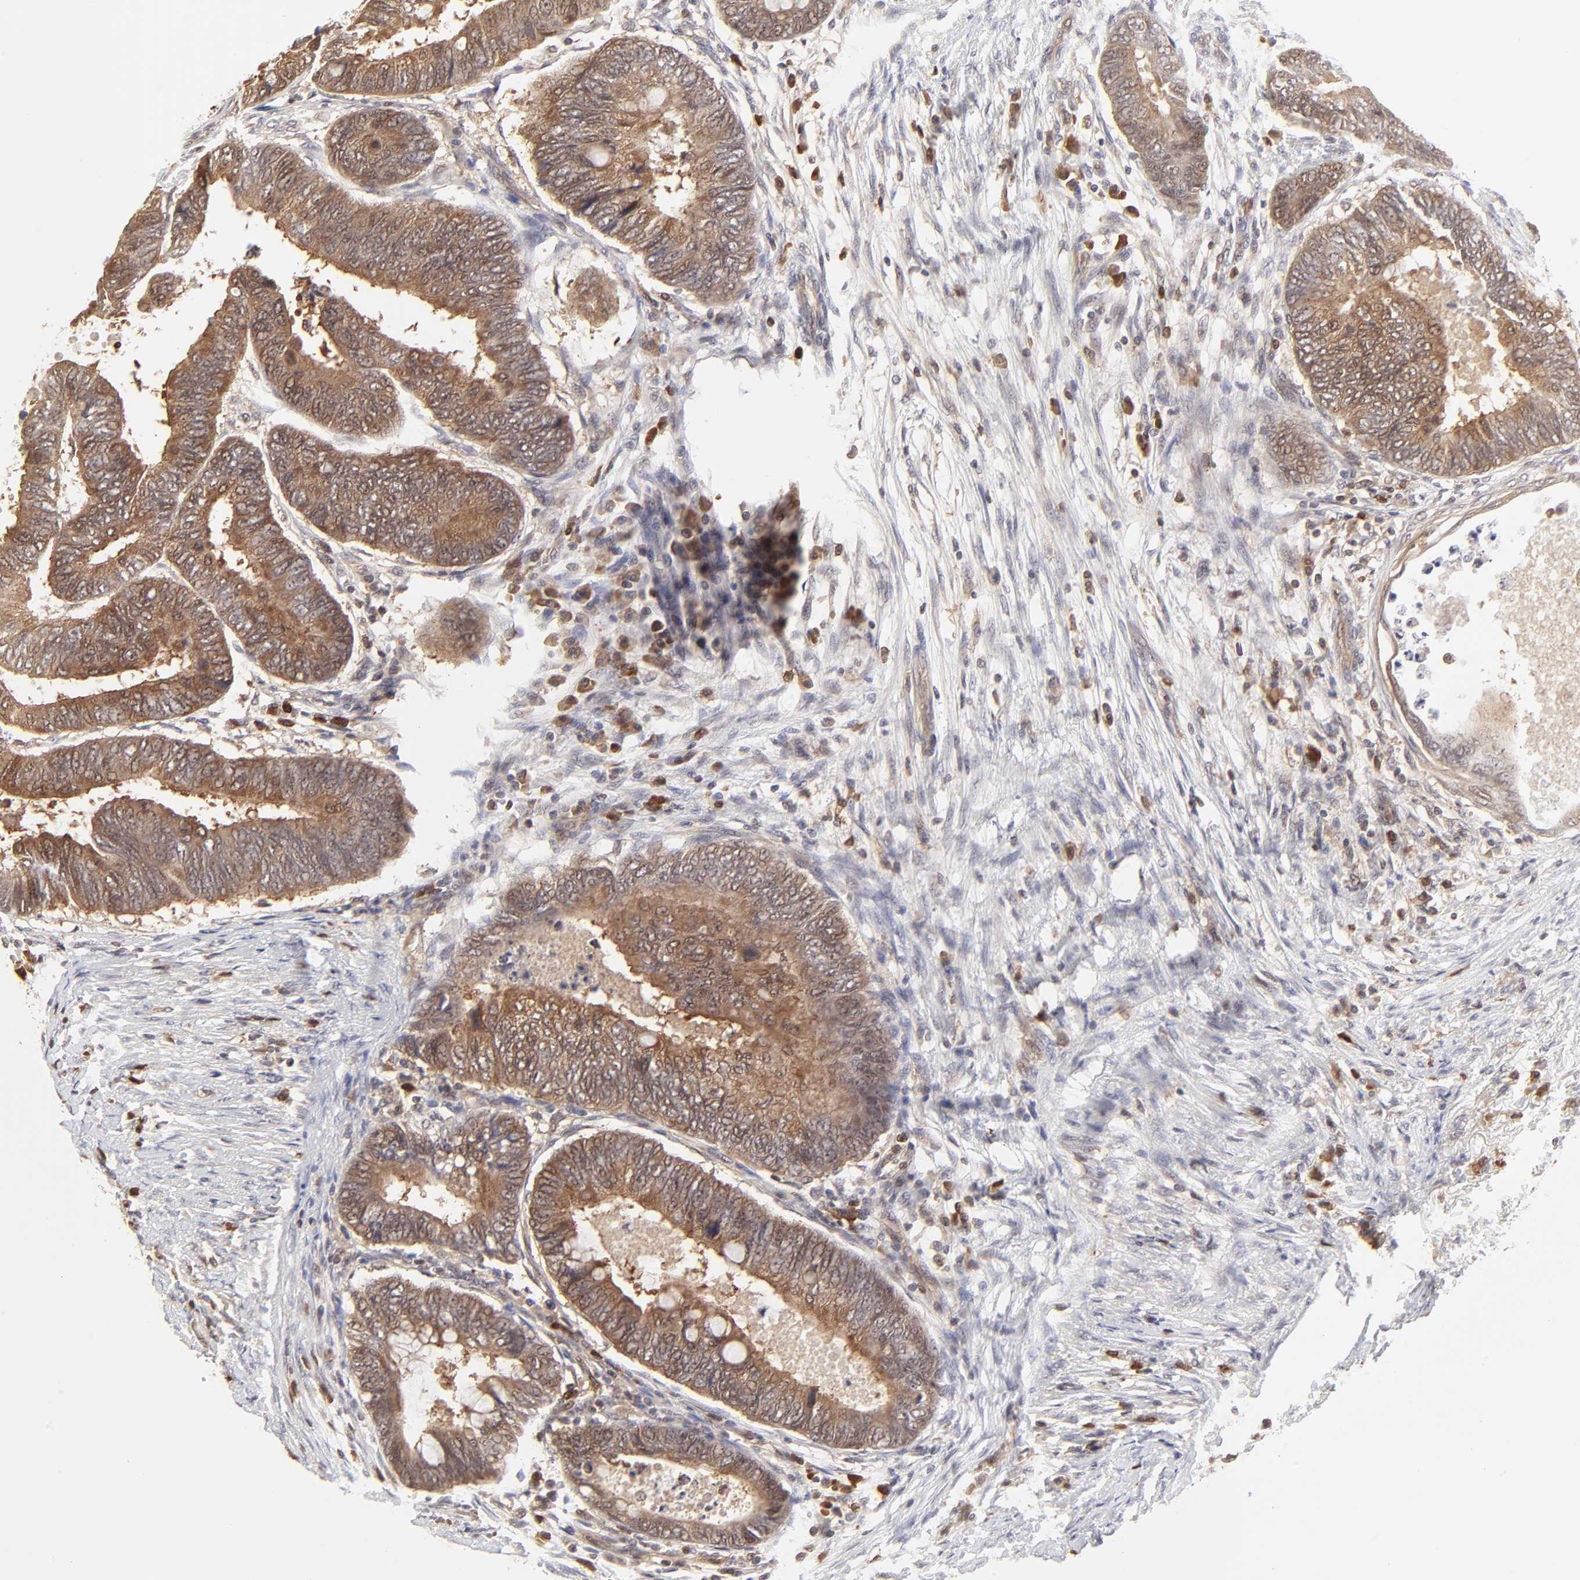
{"staining": {"intensity": "moderate", "quantity": ">75%", "location": "cytoplasmic/membranous"}, "tissue": "colorectal cancer", "cell_type": "Tumor cells", "image_type": "cancer", "snomed": [{"axis": "morphology", "description": "Normal tissue, NOS"}, {"axis": "morphology", "description": "Adenocarcinoma, NOS"}, {"axis": "topography", "description": "Rectum"}, {"axis": "topography", "description": "Peripheral nerve tissue"}], "caption": "This micrograph demonstrates immunohistochemistry (IHC) staining of adenocarcinoma (colorectal), with medium moderate cytoplasmic/membranous staining in about >75% of tumor cells.", "gene": "CASP3", "patient": {"sex": "male", "age": 92}}